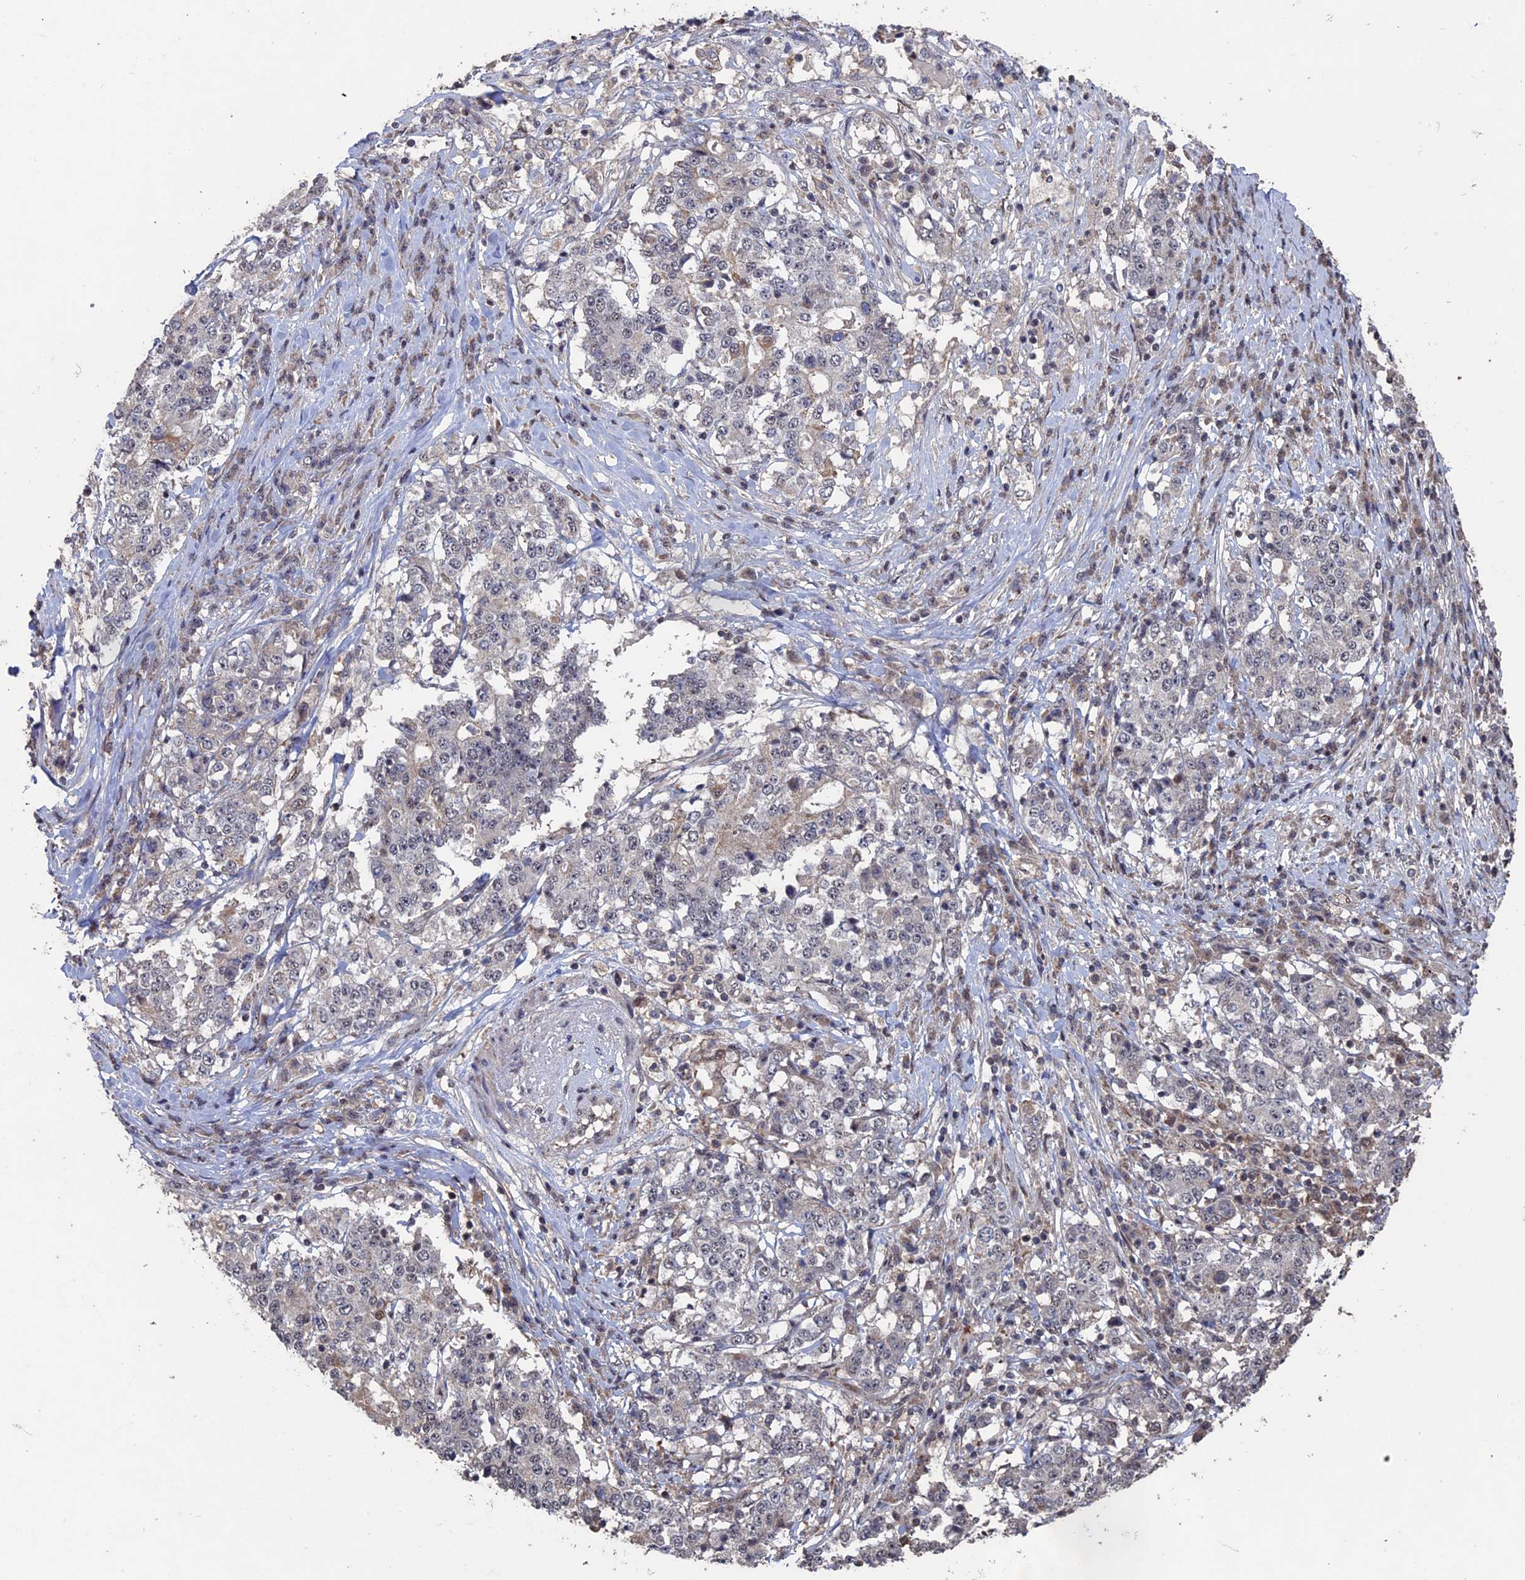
{"staining": {"intensity": "negative", "quantity": "none", "location": "none"}, "tissue": "stomach cancer", "cell_type": "Tumor cells", "image_type": "cancer", "snomed": [{"axis": "morphology", "description": "Adenocarcinoma, NOS"}, {"axis": "topography", "description": "Stomach"}], "caption": "Immunohistochemistry (IHC) image of human stomach cancer (adenocarcinoma) stained for a protein (brown), which reveals no positivity in tumor cells. (Brightfield microscopy of DAB IHC at high magnification).", "gene": "KIAA1328", "patient": {"sex": "male", "age": 59}}